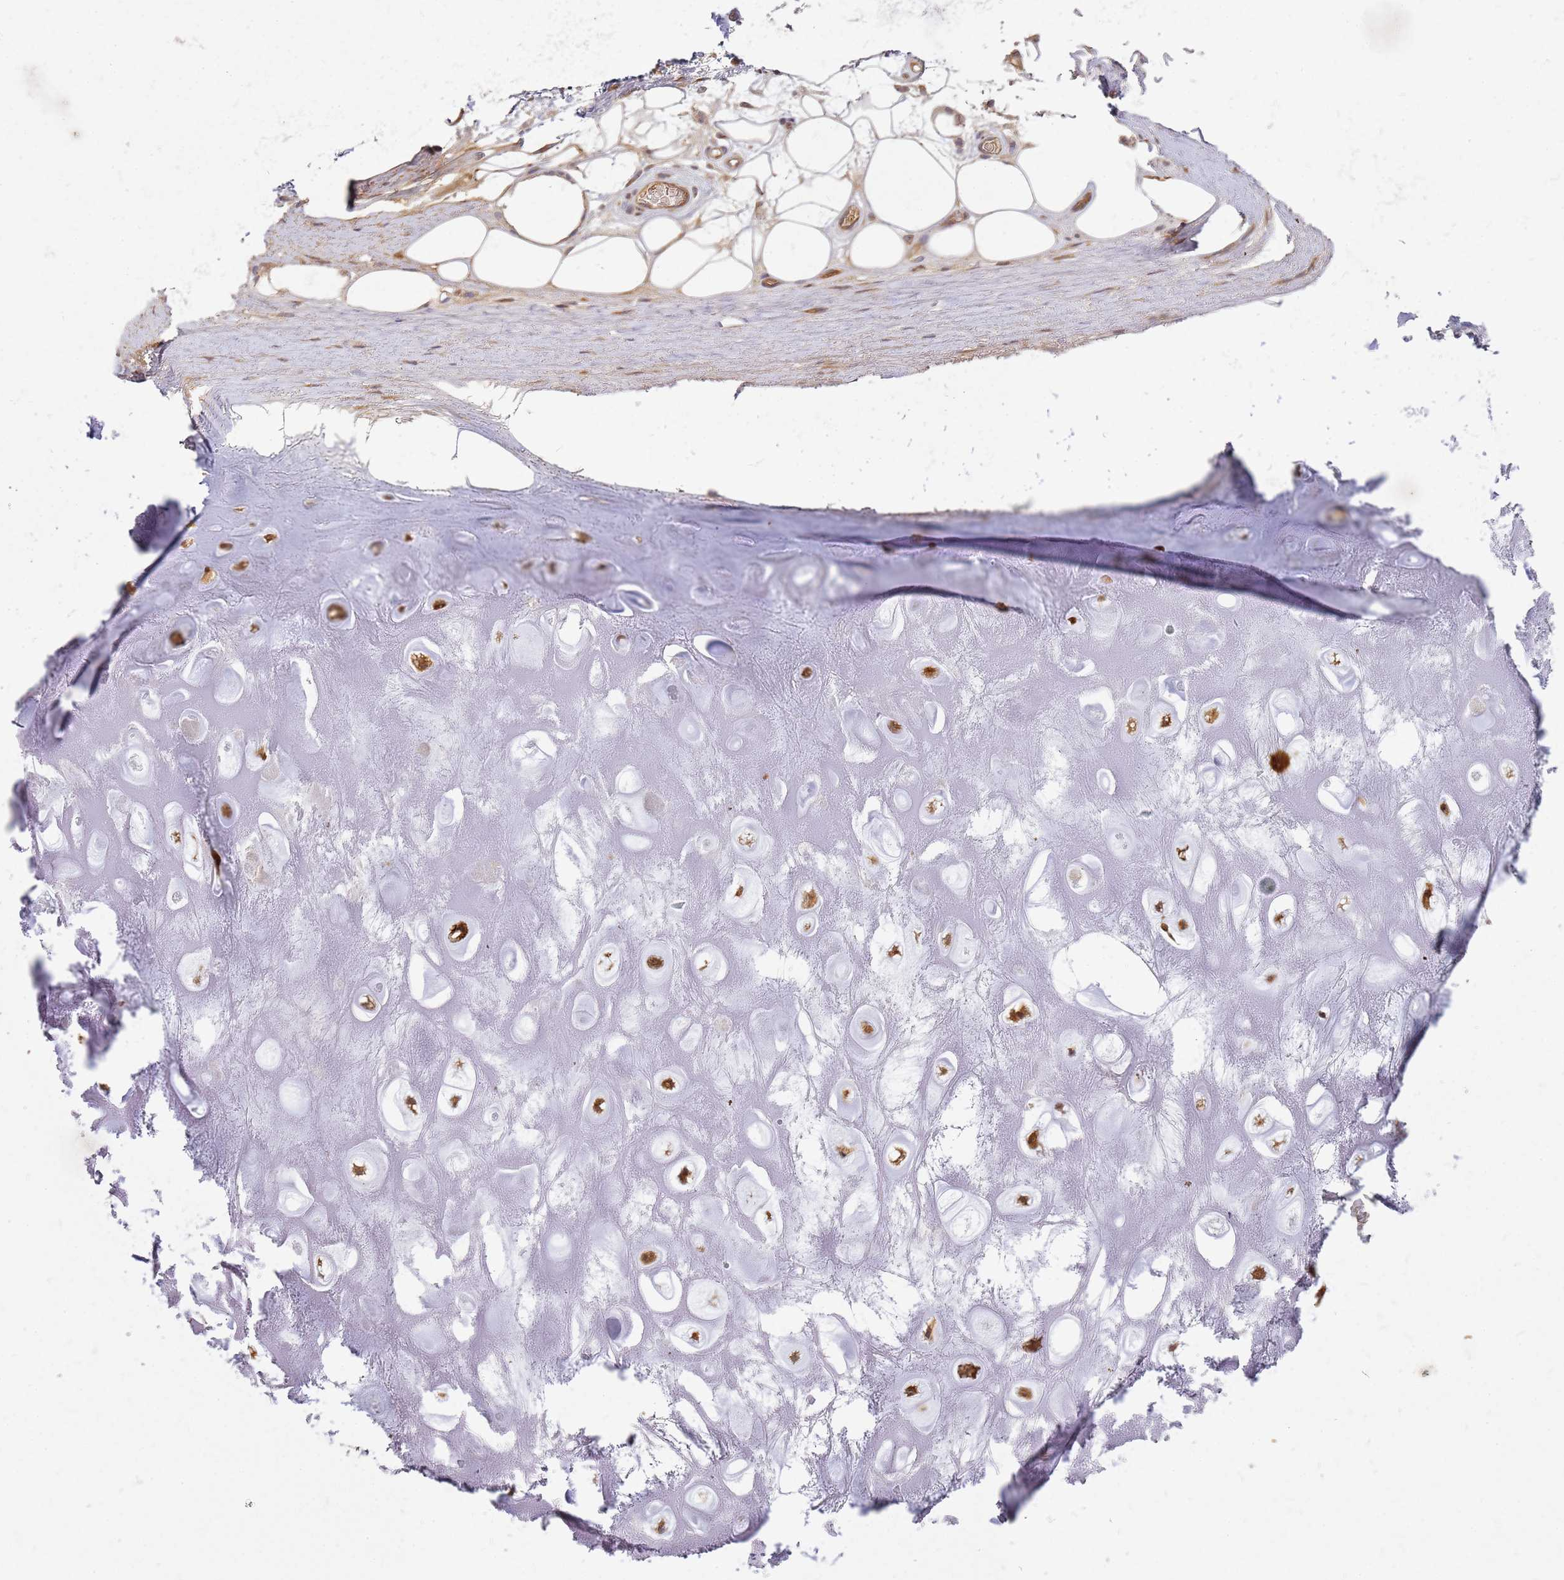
{"staining": {"intensity": "weak", "quantity": ">75%", "location": "cytoplasmic/membranous"}, "tissue": "adipose tissue", "cell_type": "Adipocytes", "image_type": "normal", "snomed": [{"axis": "morphology", "description": "Normal tissue, NOS"}, {"axis": "topography", "description": "Cartilage tissue"}], "caption": "High-magnification brightfield microscopy of normal adipose tissue stained with DAB (3,3'-diaminobenzidine) (brown) and counterstained with hematoxylin (blue). adipocytes exhibit weak cytoplasmic/membranous expression is identified in about>75% of cells. Using DAB (3,3'-diaminobenzidine) (brown) and hematoxylin (blue) stains, captured at high magnification using brightfield microscopy.", "gene": "CCDC159", "patient": {"sex": "male", "age": 81}}